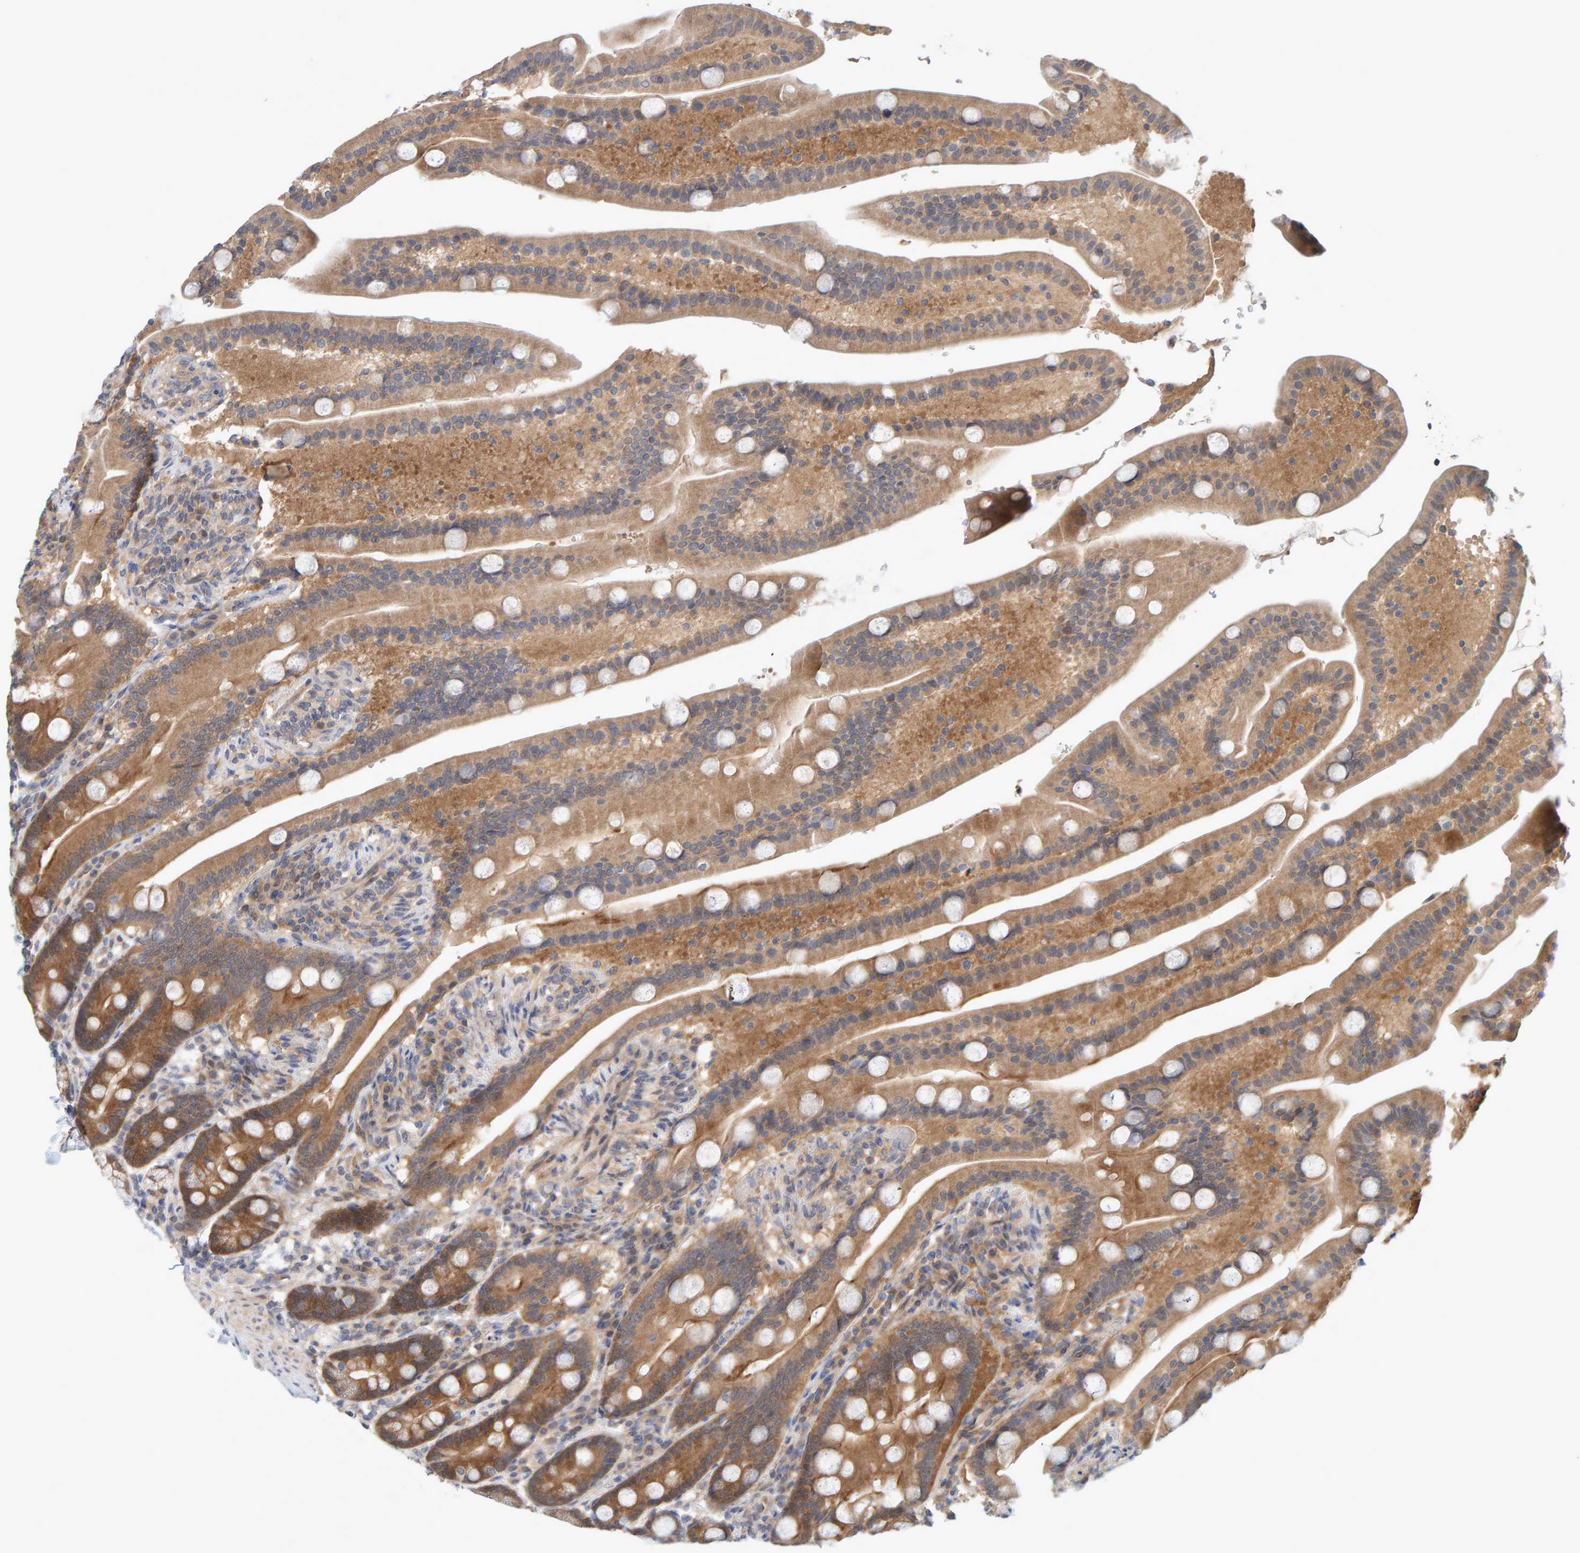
{"staining": {"intensity": "moderate", "quantity": ">75%", "location": "cytoplasmic/membranous"}, "tissue": "duodenum", "cell_type": "Glandular cells", "image_type": "normal", "snomed": [{"axis": "morphology", "description": "Normal tissue, NOS"}, {"axis": "topography", "description": "Duodenum"}], "caption": "A photomicrograph of duodenum stained for a protein reveals moderate cytoplasmic/membranous brown staining in glandular cells. (brown staining indicates protein expression, while blue staining denotes nuclei).", "gene": "TATDN1", "patient": {"sex": "male", "age": 54}}